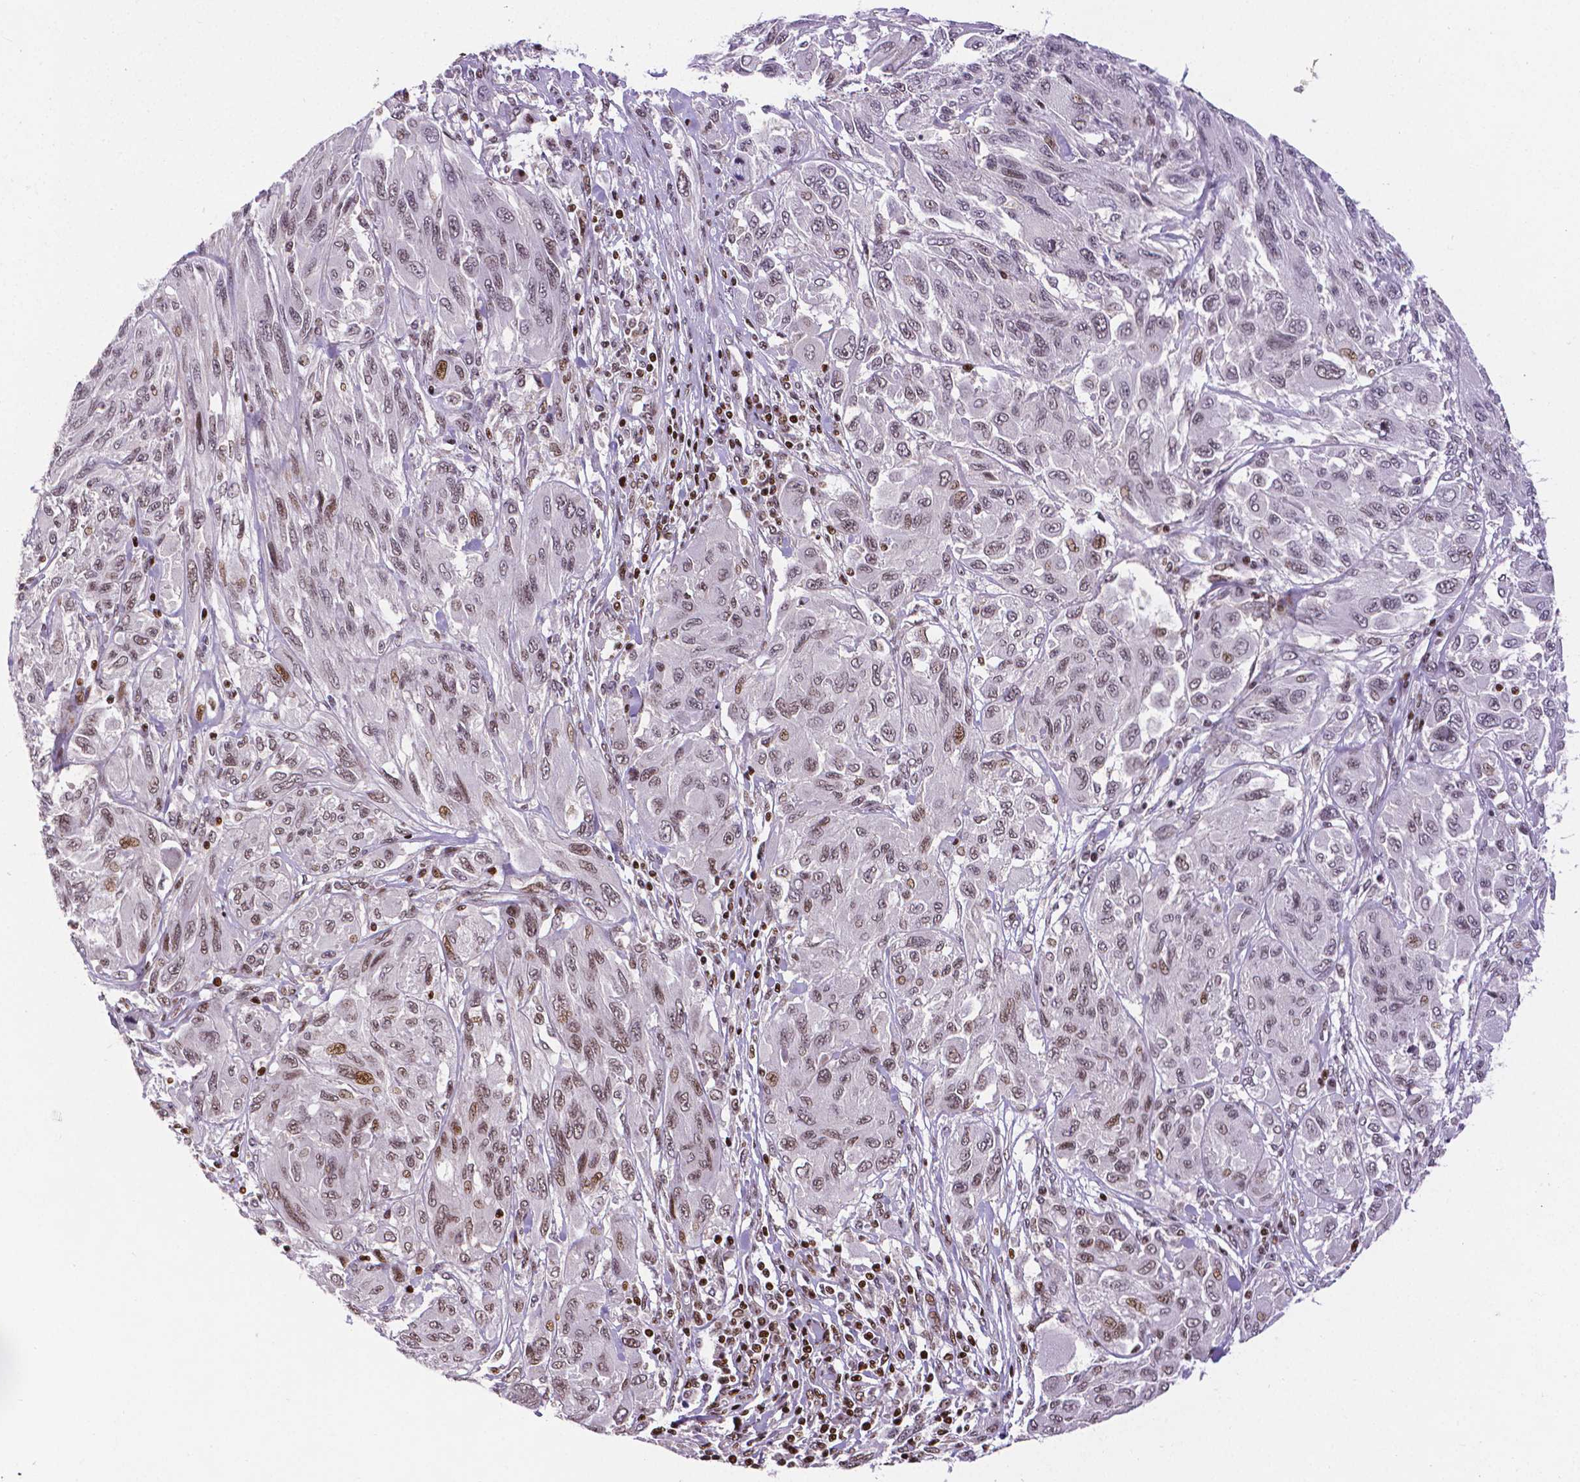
{"staining": {"intensity": "weak", "quantity": "25%-75%", "location": "nuclear"}, "tissue": "melanoma", "cell_type": "Tumor cells", "image_type": "cancer", "snomed": [{"axis": "morphology", "description": "Malignant melanoma, NOS"}, {"axis": "topography", "description": "Skin"}], "caption": "Melanoma tissue exhibits weak nuclear positivity in about 25%-75% of tumor cells", "gene": "CTCF", "patient": {"sex": "female", "age": 91}}